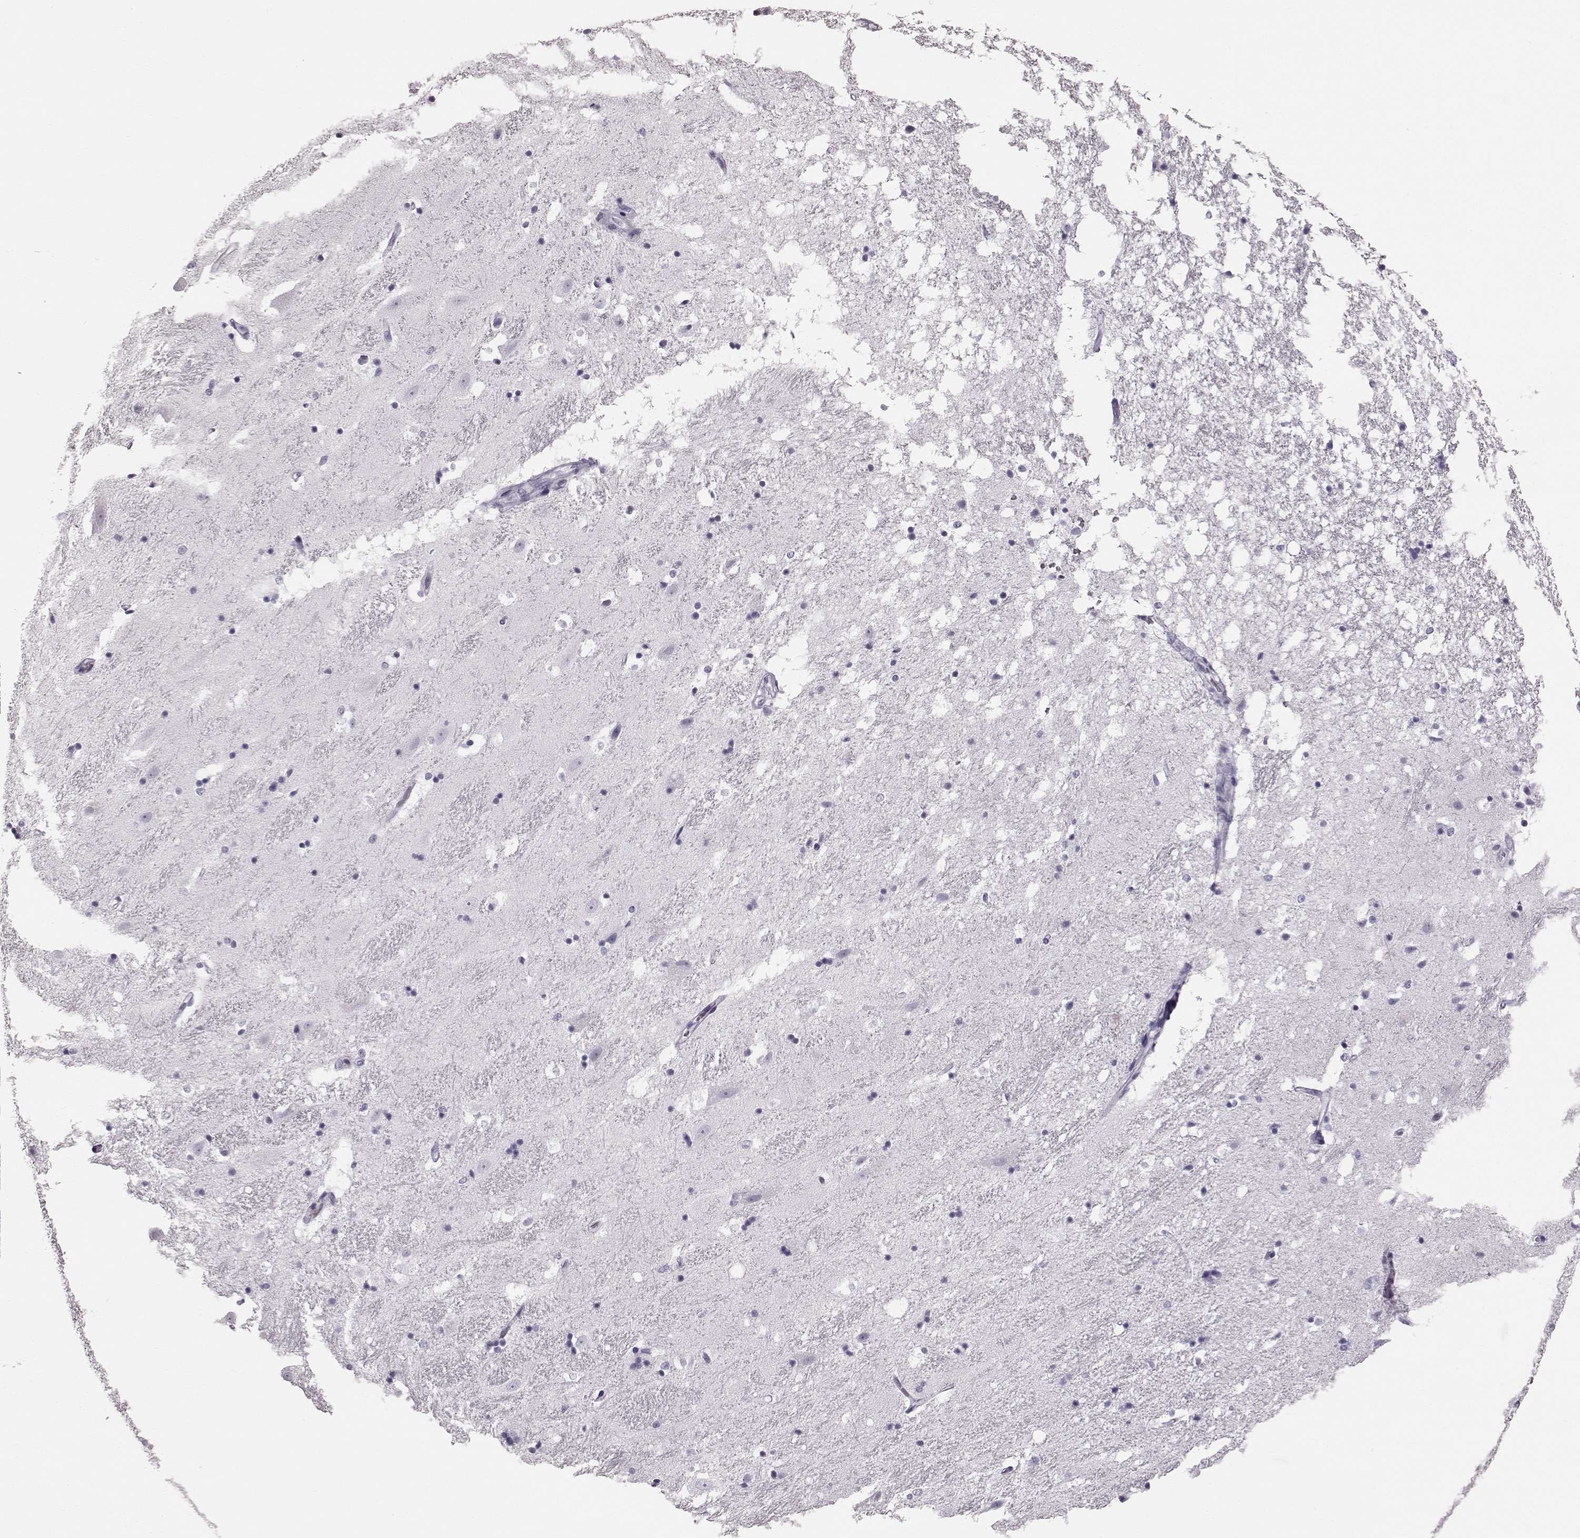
{"staining": {"intensity": "negative", "quantity": "none", "location": "none"}, "tissue": "hippocampus", "cell_type": "Glial cells", "image_type": "normal", "snomed": [{"axis": "morphology", "description": "Normal tissue, NOS"}, {"axis": "topography", "description": "Hippocampus"}], "caption": "Immunohistochemical staining of unremarkable human hippocampus reveals no significant expression in glial cells.", "gene": "TCHHL1", "patient": {"sex": "male", "age": 49}}